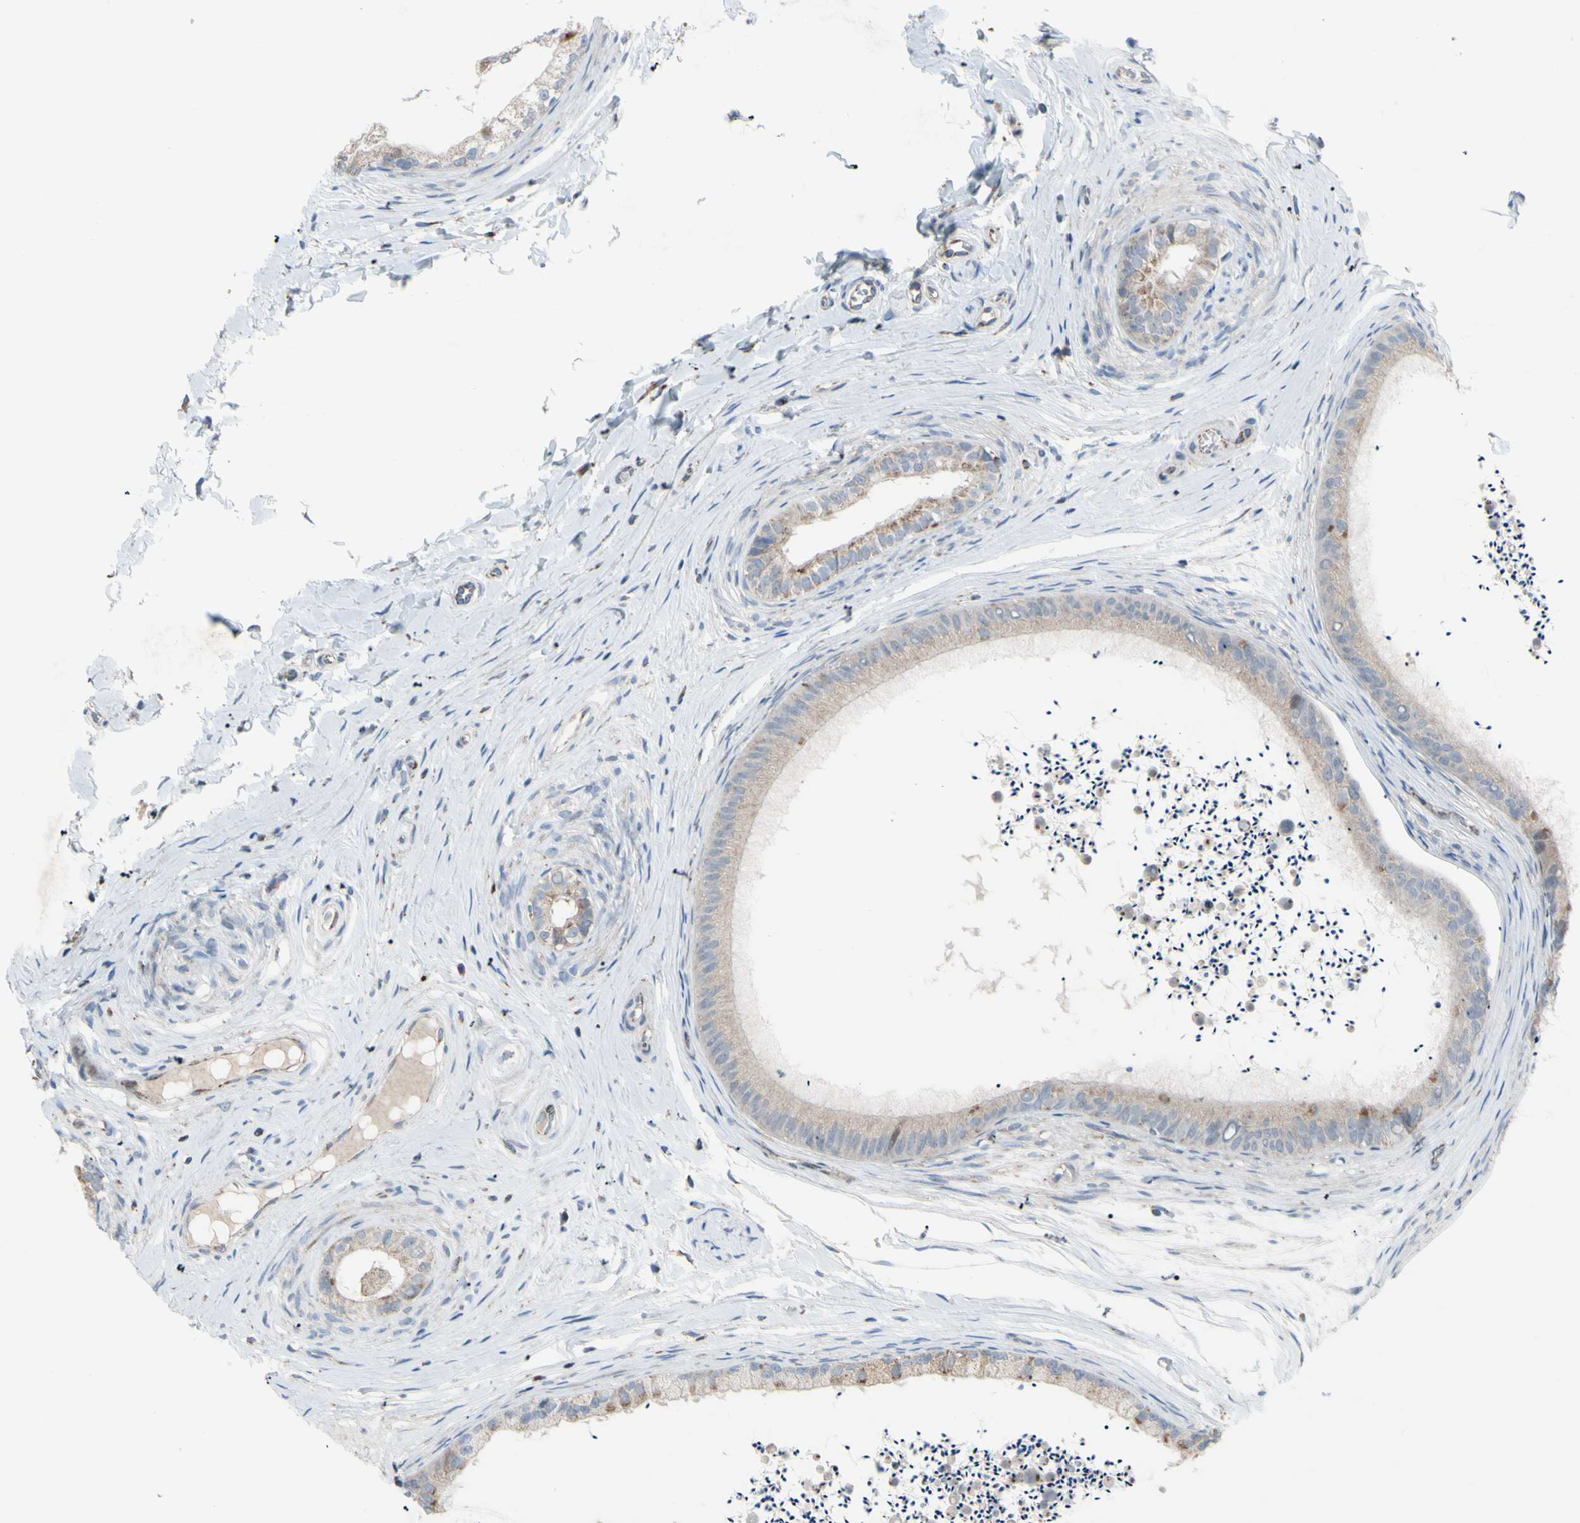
{"staining": {"intensity": "weak", "quantity": ">75%", "location": "cytoplasmic/membranous"}, "tissue": "epididymis", "cell_type": "Glandular cells", "image_type": "normal", "snomed": [{"axis": "morphology", "description": "Normal tissue, NOS"}, {"axis": "topography", "description": "Epididymis"}], "caption": "The histopathology image reveals staining of unremarkable epididymis, revealing weak cytoplasmic/membranous protein staining (brown color) within glandular cells.", "gene": "GLT8D1", "patient": {"sex": "male", "age": 56}}